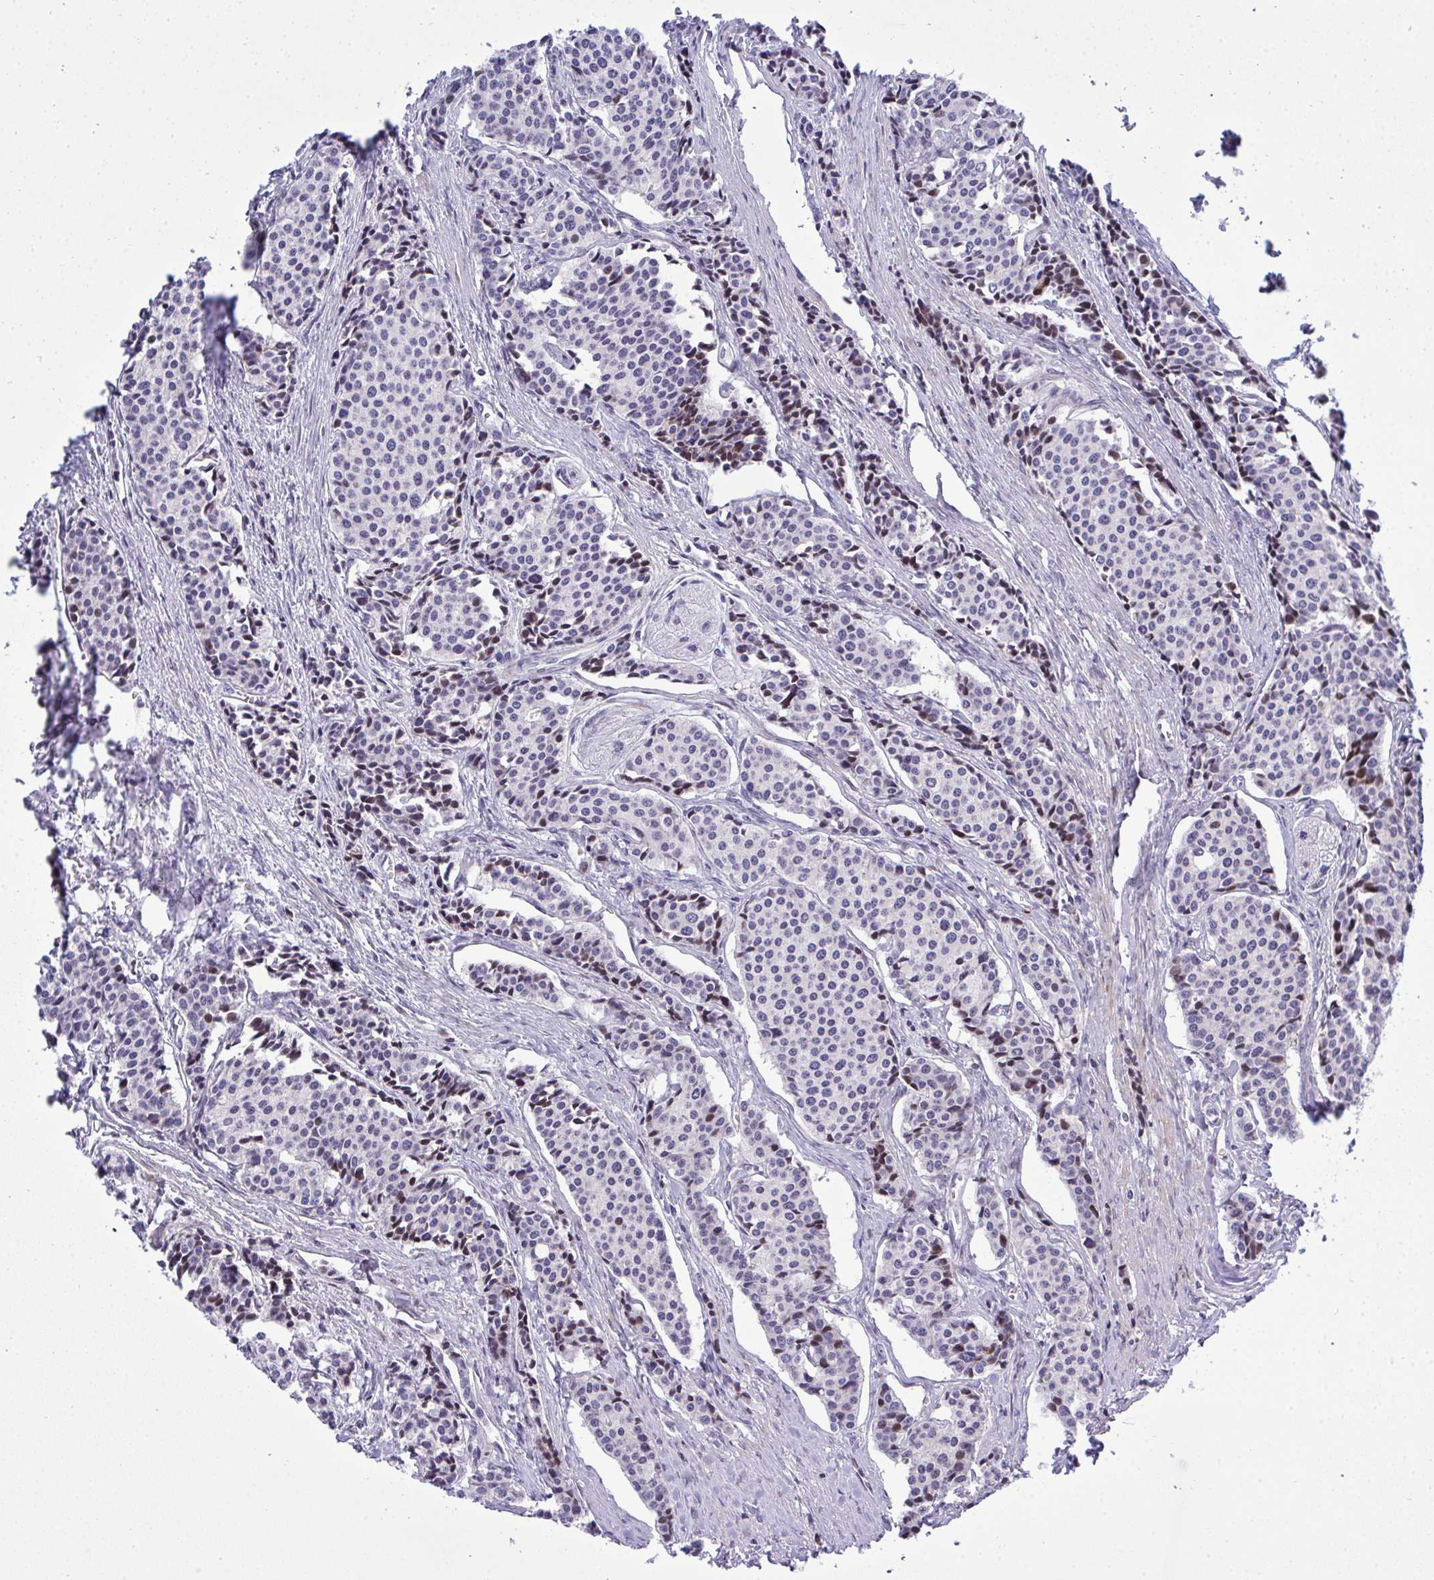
{"staining": {"intensity": "moderate", "quantity": "<25%", "location": "nuclear"}, "tissue": "carcinoid", "cell_type": "Tumor cells", "image_type": "cancer", "snomed": [{"axis": "morphology", "description": "Carcinoid, malignant, NOS"}, {"axis": "topography", "description": "Small intestine"}], "caption": "High-magnification brightfield microscopy of carcinoid (malignant) stained with DAB (brown) and counterstained with hematoxylin (blue). tumor cells exhibit moderate nuclear positivity is seen in about<25% of cells.", "gene": "CASTOR2", "patient": {"sex": "male", "age": 73}}